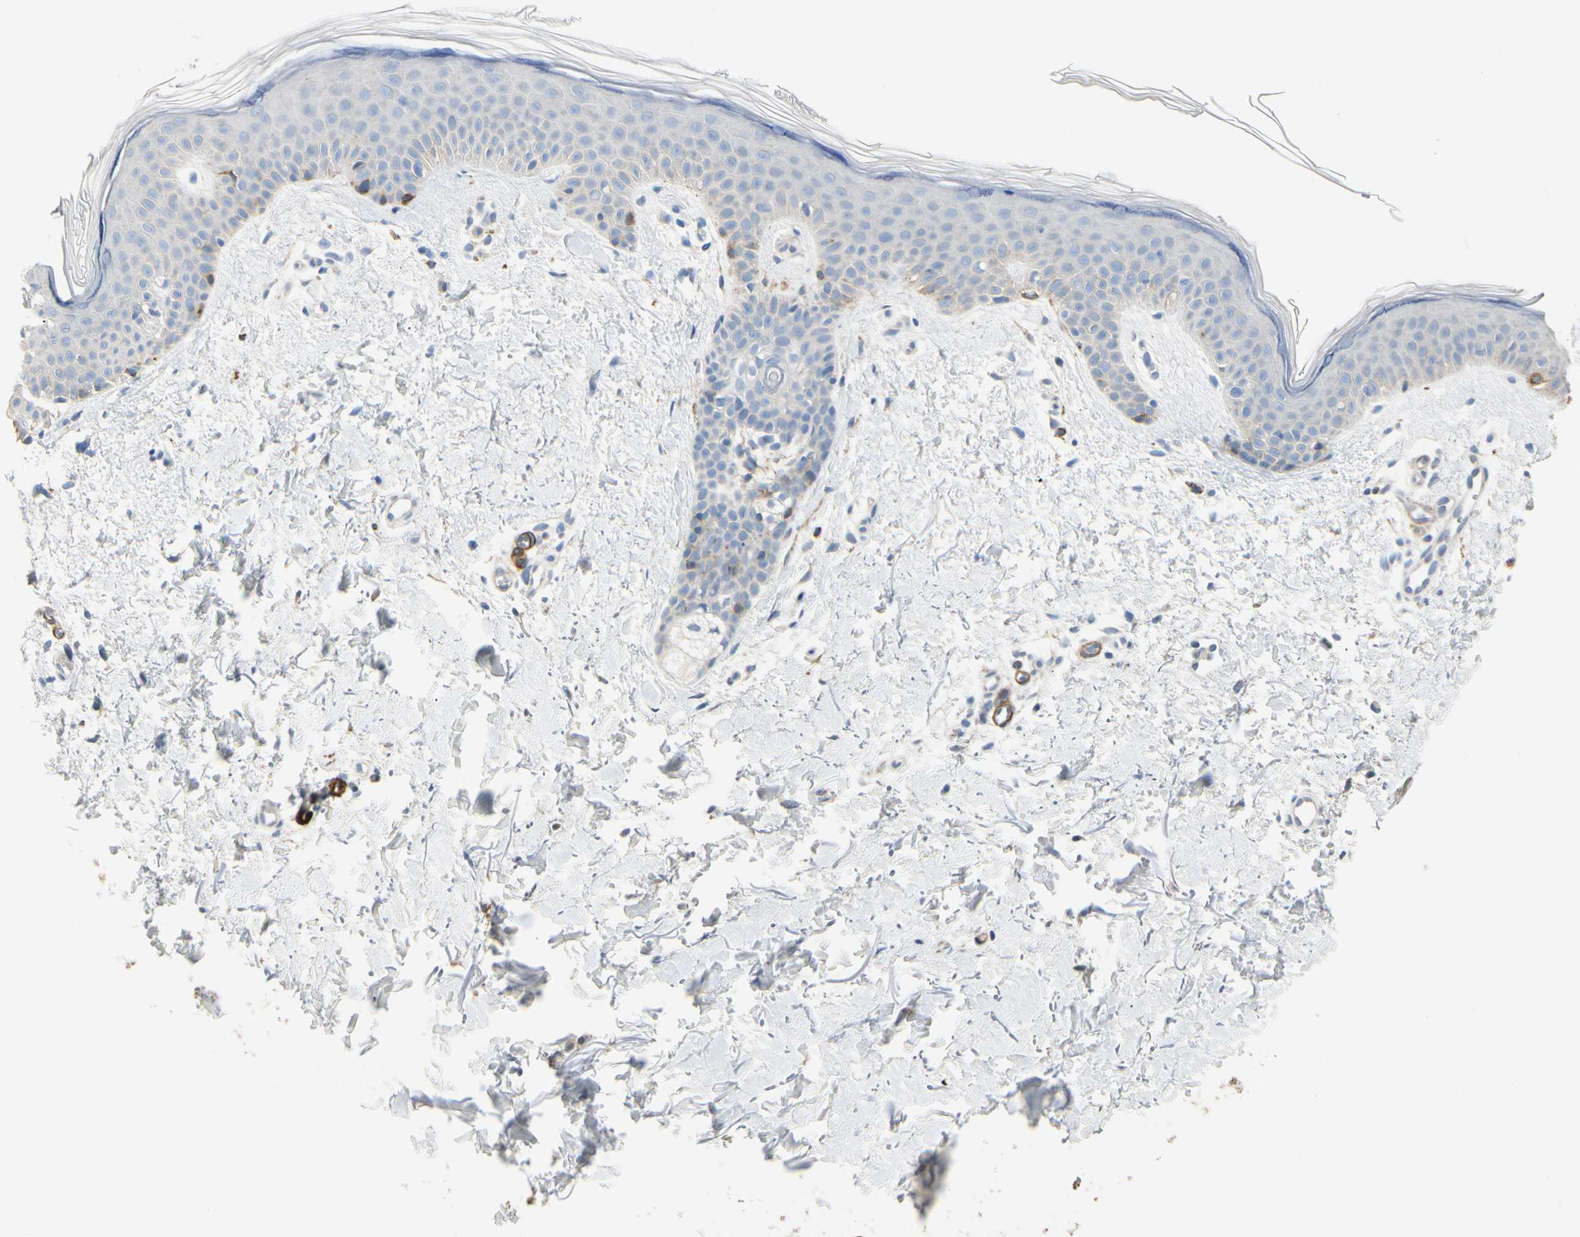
{"staining": {"intensity": "negative", "quantity": "none", "location": "none"}, "tissue": "skin", "cell_type": "Fibroblasts", "image_type": "normal", "snomed": [{"axis": "morphology", "description": "Normal tissue, NOS"}, {"axis": "topography", "description": "Skin"}], "caption": "Normal skin was stained to show a protein in brown. There is no significant staining in fibroblasts. Brightfield microscopy of immunohistochemistry stained with DAB (3,3'-diaminobenzidine) (brown) and hematoxylin (blue), captured at high magnification.", "gene": "AMPH", "patient": {"sex": "female", "age": 56}}